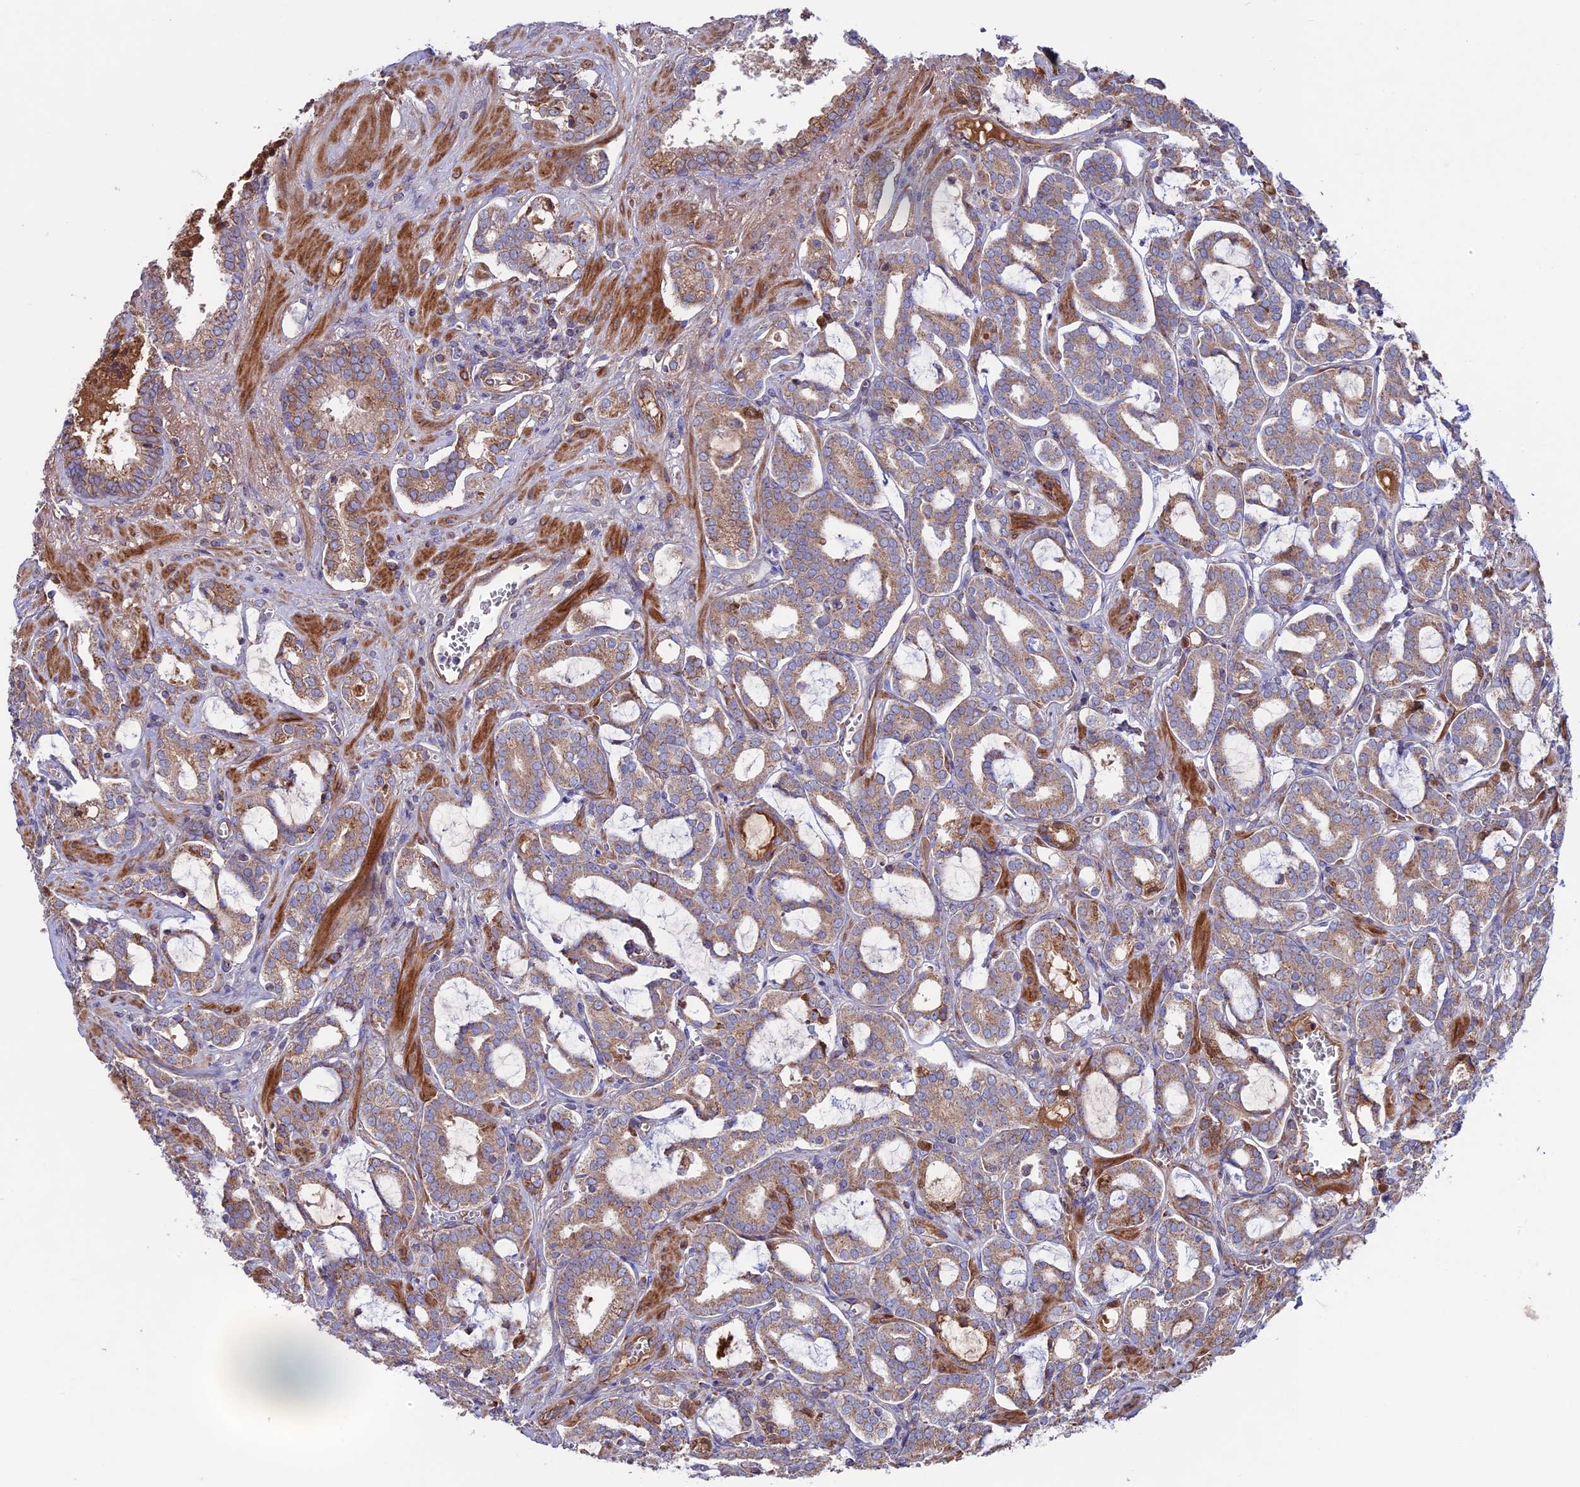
{"staining": {"intensity": "moderate", "quantity": ">75%", "location": "cytoplasmic/membranous"}, "tissue": "prostate cancer", "cell_type": "Tumor cells", "image_type": "cancer", "snomed": [{"axis": "morphology", "description": "Adenocarcinoma, High grade"}, {"axis": "topography", "description": "Prostate and seminal vesicle, NOS"}], "caption": "Immunohistochemical staining of human prostate high-grade adenocarcinoma reveals medium levels of moderate cytoplasmic/membranous protein positivity in approximately >75% of tumor cells.", "gene": "SLC15A5", "patient": {"sex": "male", "age": 67}}